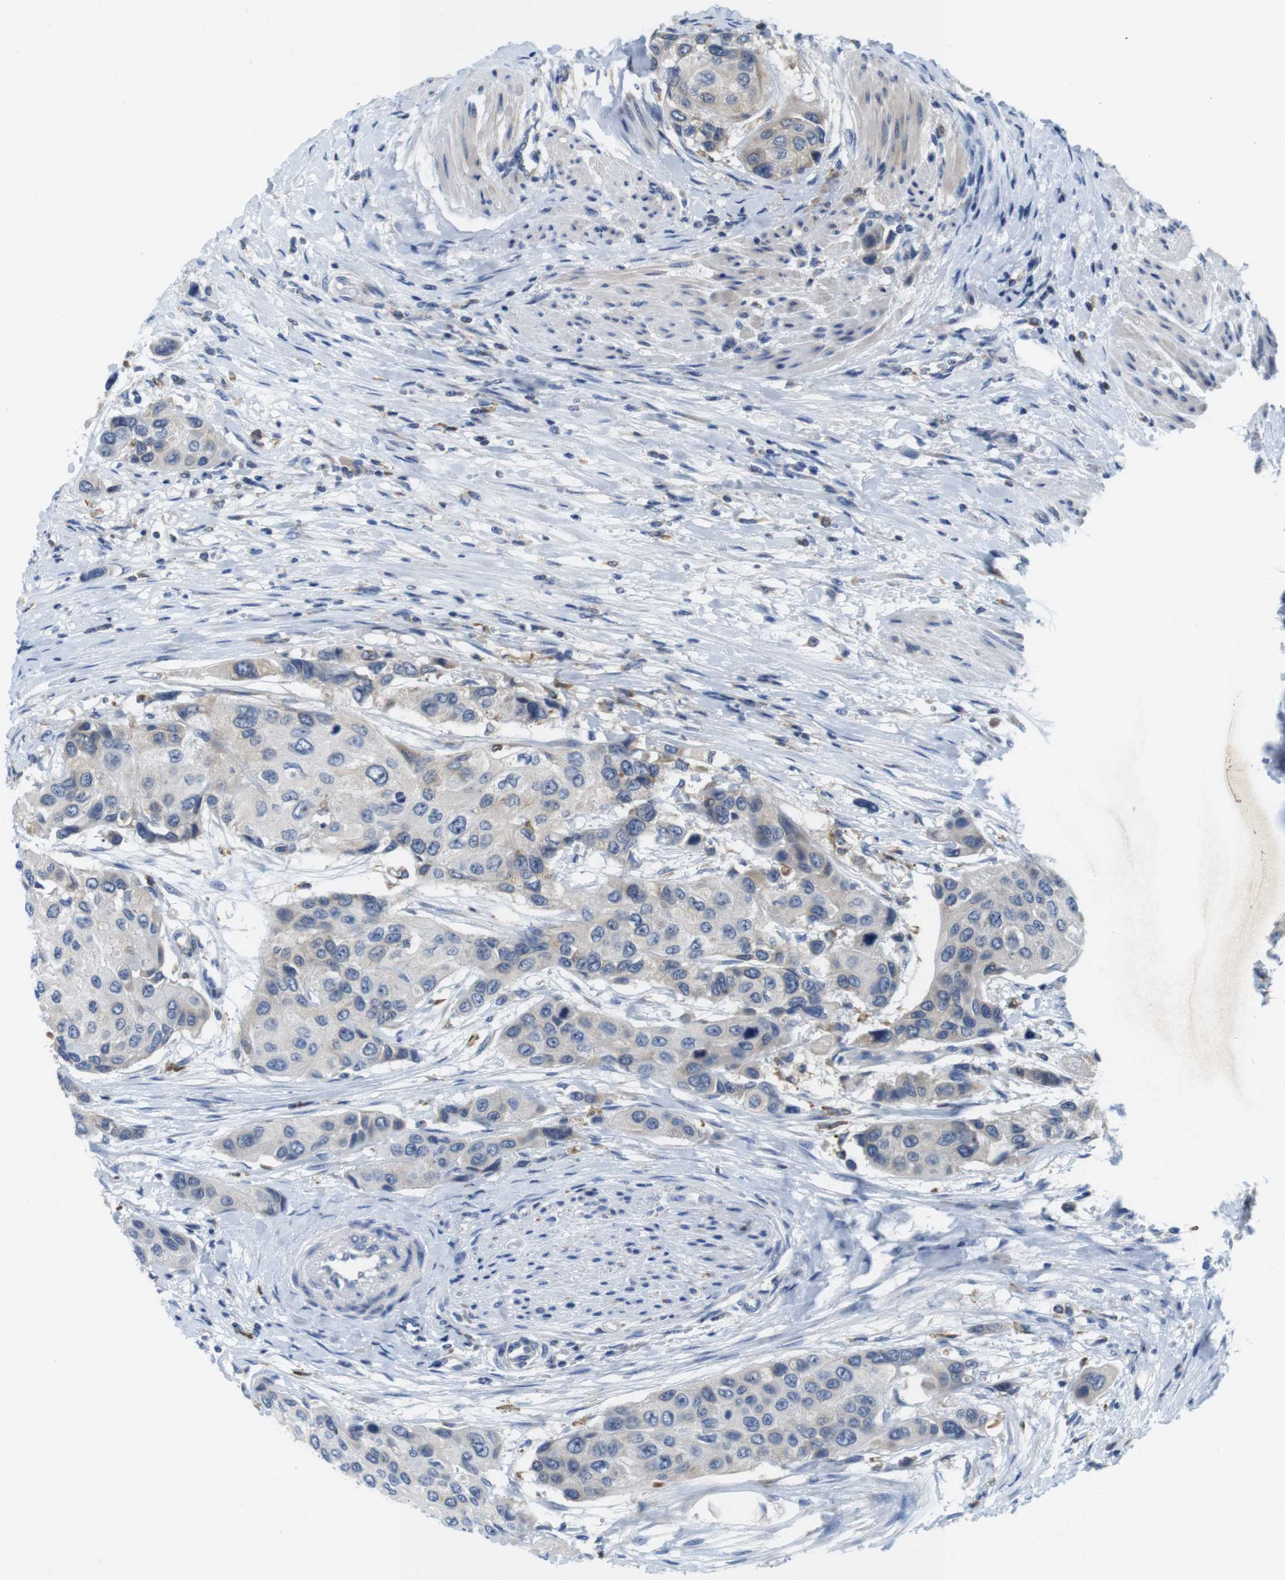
{"staining": {"intensity": "negative", "quantity": "none", "location": "none"}, "tissue": "urothelial cancer", "cell_type": "Tumor cells", "image_type": "cancer", "snomed": [{"axis": "morphology", "description": "Urothelial carcinoma, High grade"}, {"axis": "topography", "description": "Urinary bladder"}], "caption": "There is no significant positivity in tumor cells of urothelial carcinoma (high-grade).", "gene": "CNGA2", "patient": {"sex": "female", "age": 56}}